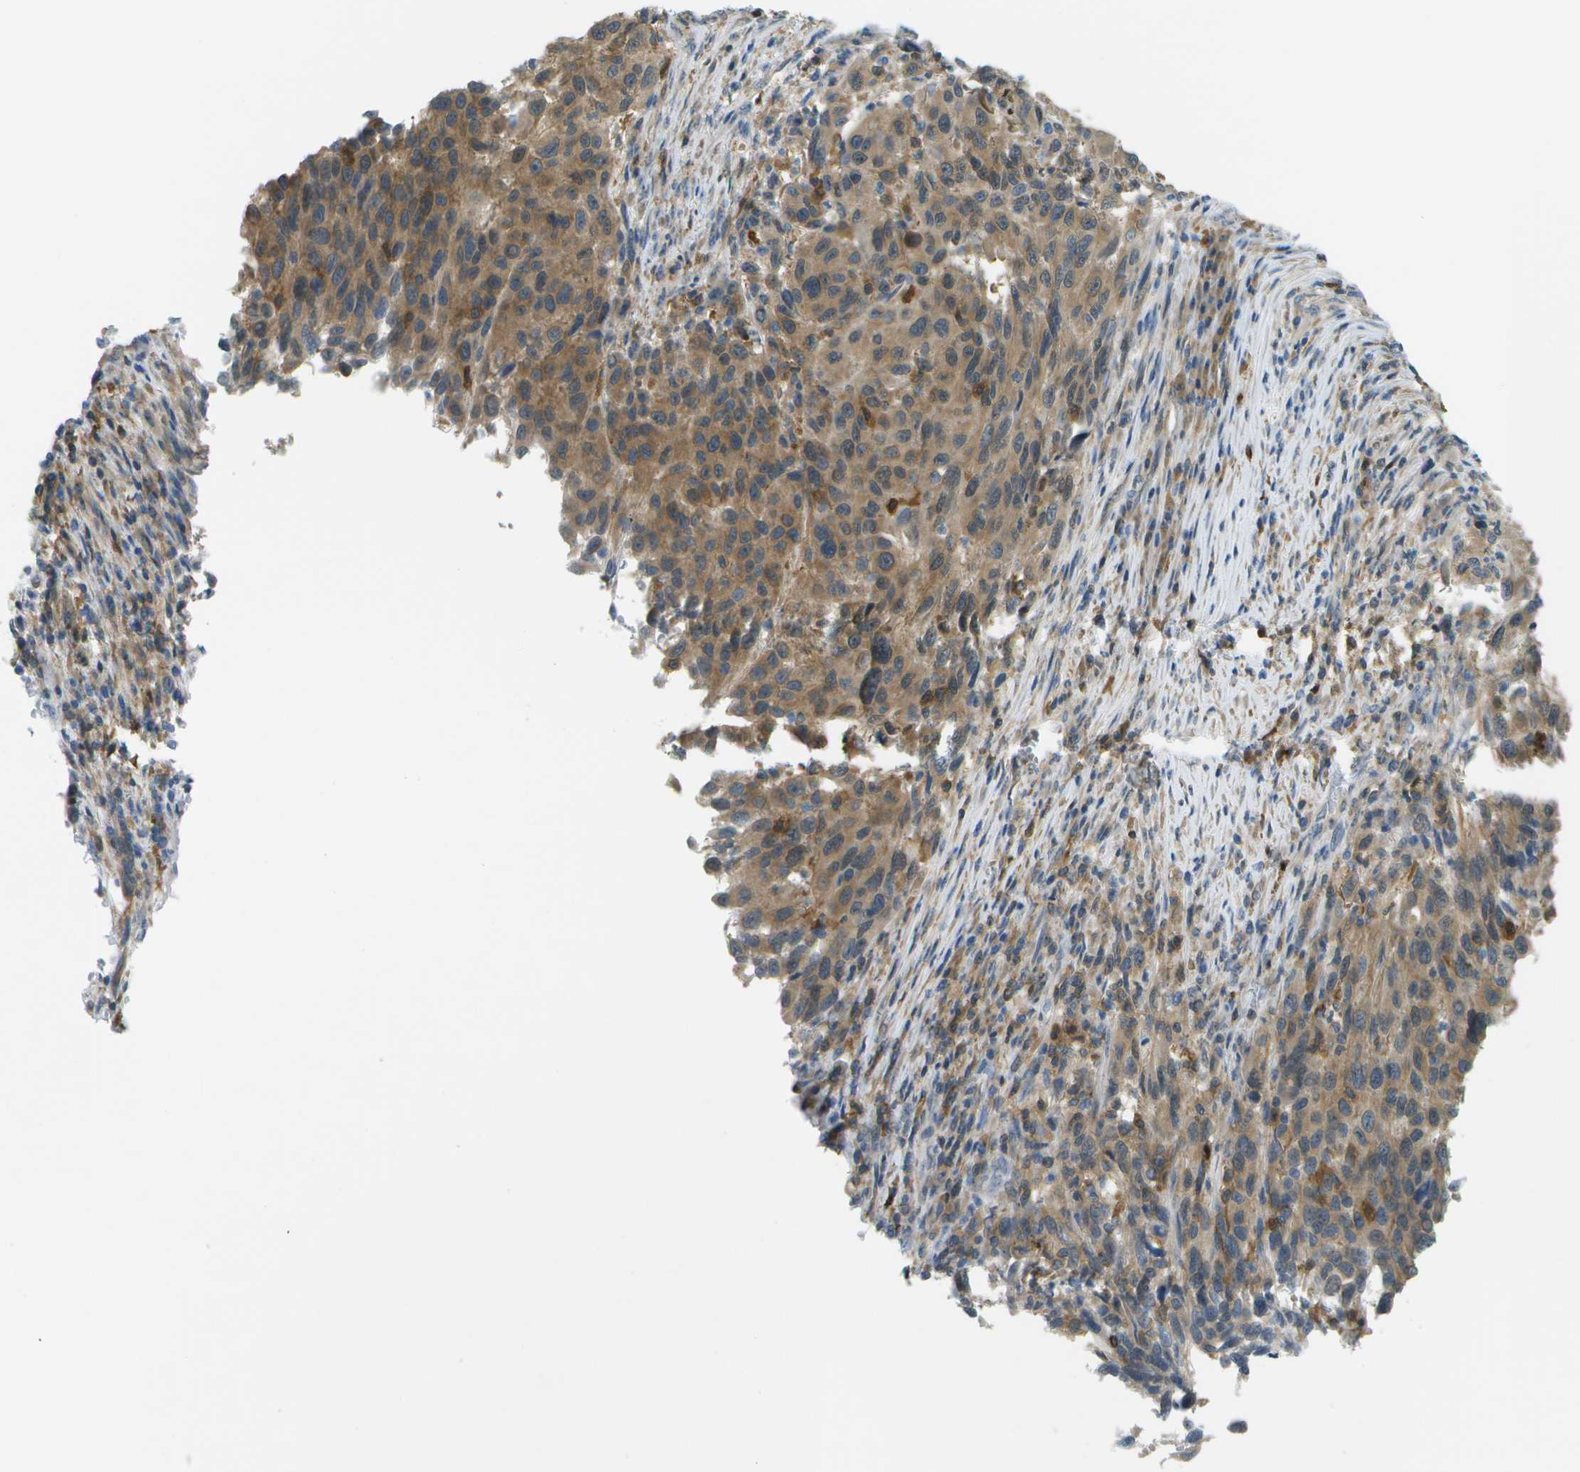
{"staining": {"intensity": "moderate", "quantity": ">75%", "location": "cytoplasmic/membranous"}, "tissue": "melanoma", "cell_type": "Tumor cells", "image_type": "cancer", "snomed": [{"axis": "morphology", "description": "Malignant melanoma, Metastatic site"}, {"axis": "topography", "description": "Lymph node"}], "caption": "Immunohistochemistry of melanoma exhibits medium levels of moderate cytoplasmic/membranous positivity in about >75% of tumor cells.", "gene": "CDH23", "patient": {"sex": "male", "age": 61}}